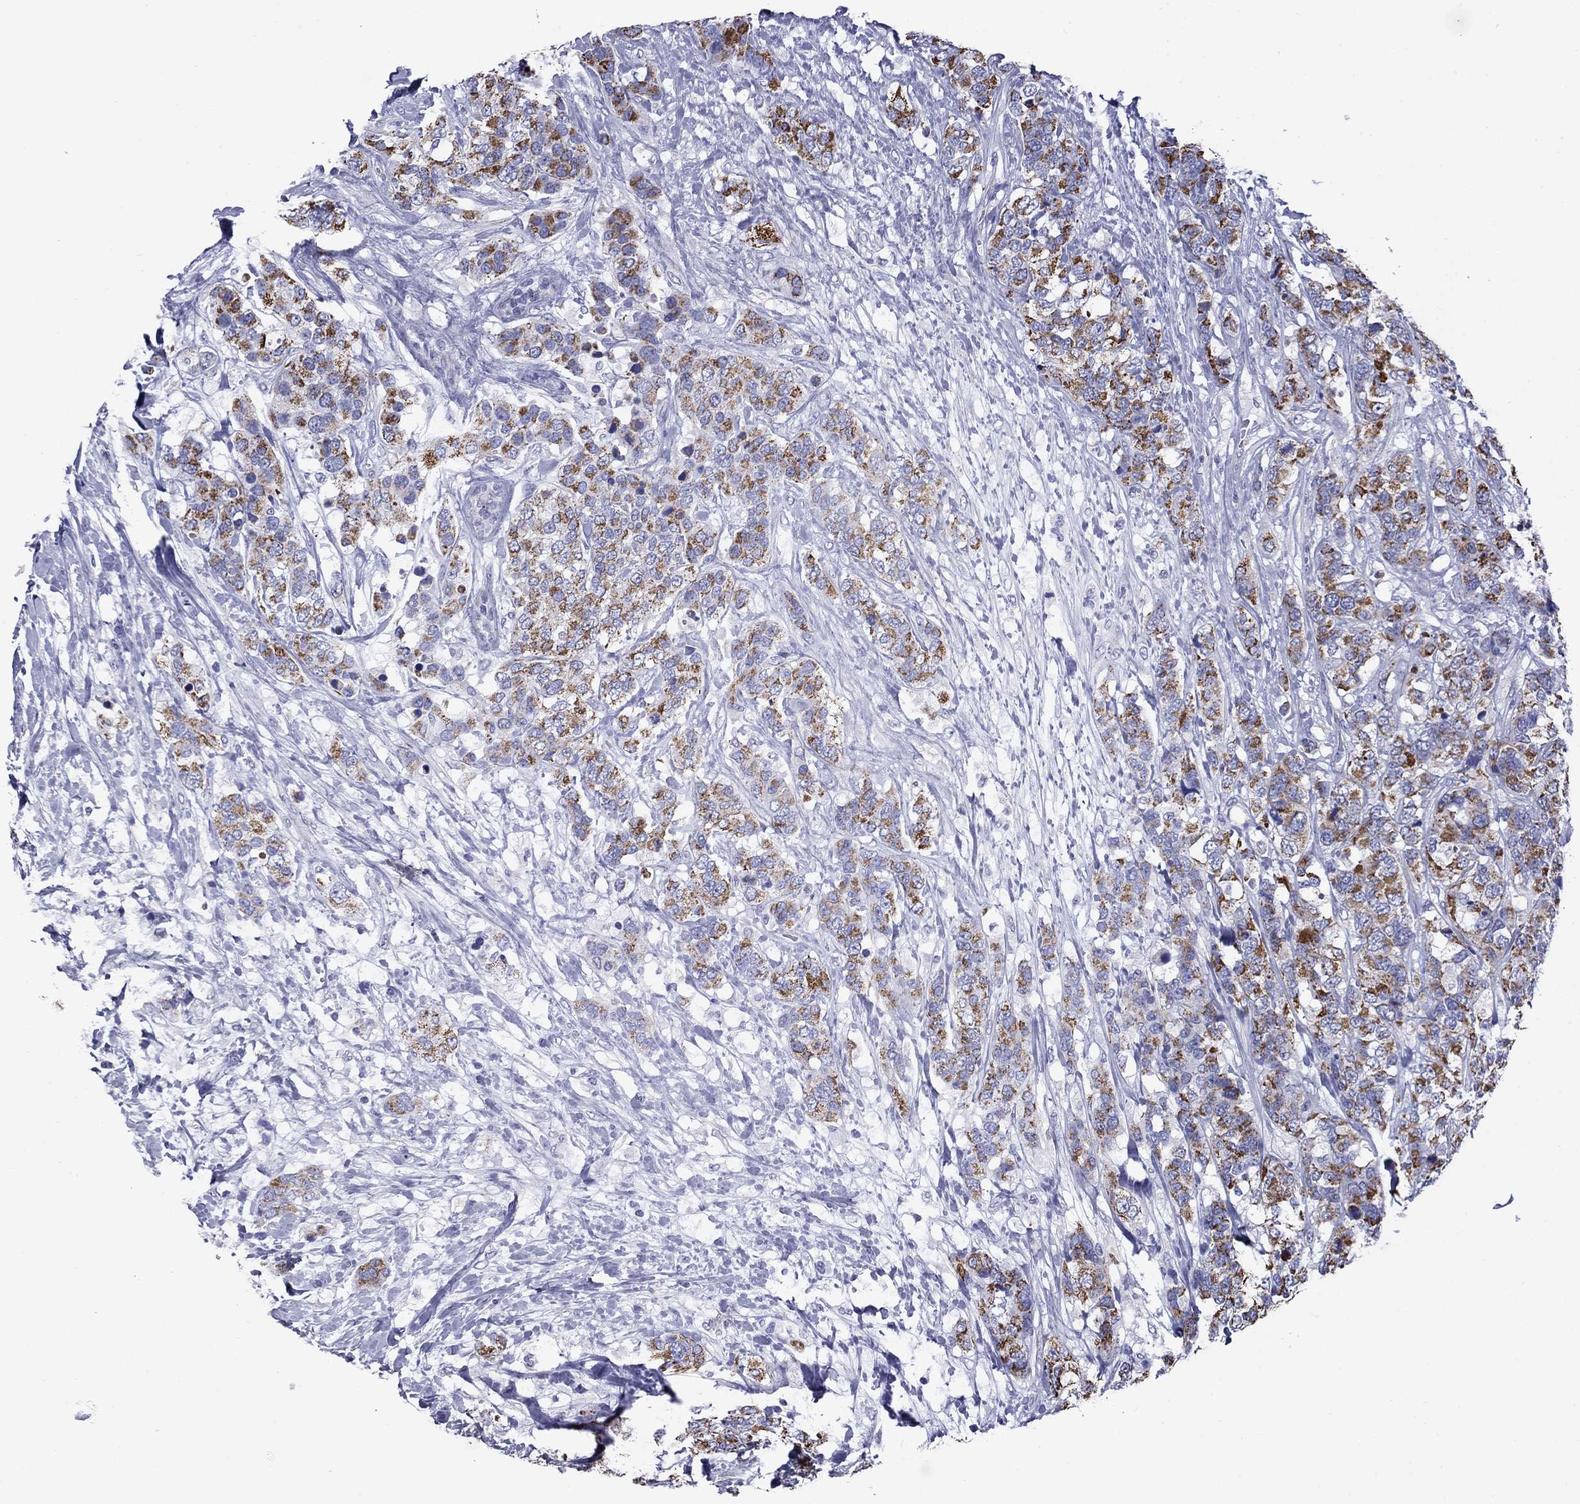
{"staining": {"intensity": "strong", "quantity": "25%-75%", "location": "cytoplasmic/membranous"}, "tissue": "breast cancer", "cell_type": "Tumor cells", "image_type": "cancer", "snomed": [{"axis": "morphology", "description": "Lobular carcinoma"}, {"axis": "topography", "description": "Breast"}], "caption": "Immunohistochemical staining of human lobular carcinoma (breast) exhibits strong cytoplasmic/membranous protein staining in about 25%-75% of tumor cells.", "gene": "ACADSB", "patient": {"sex": "female", "age": 59}}